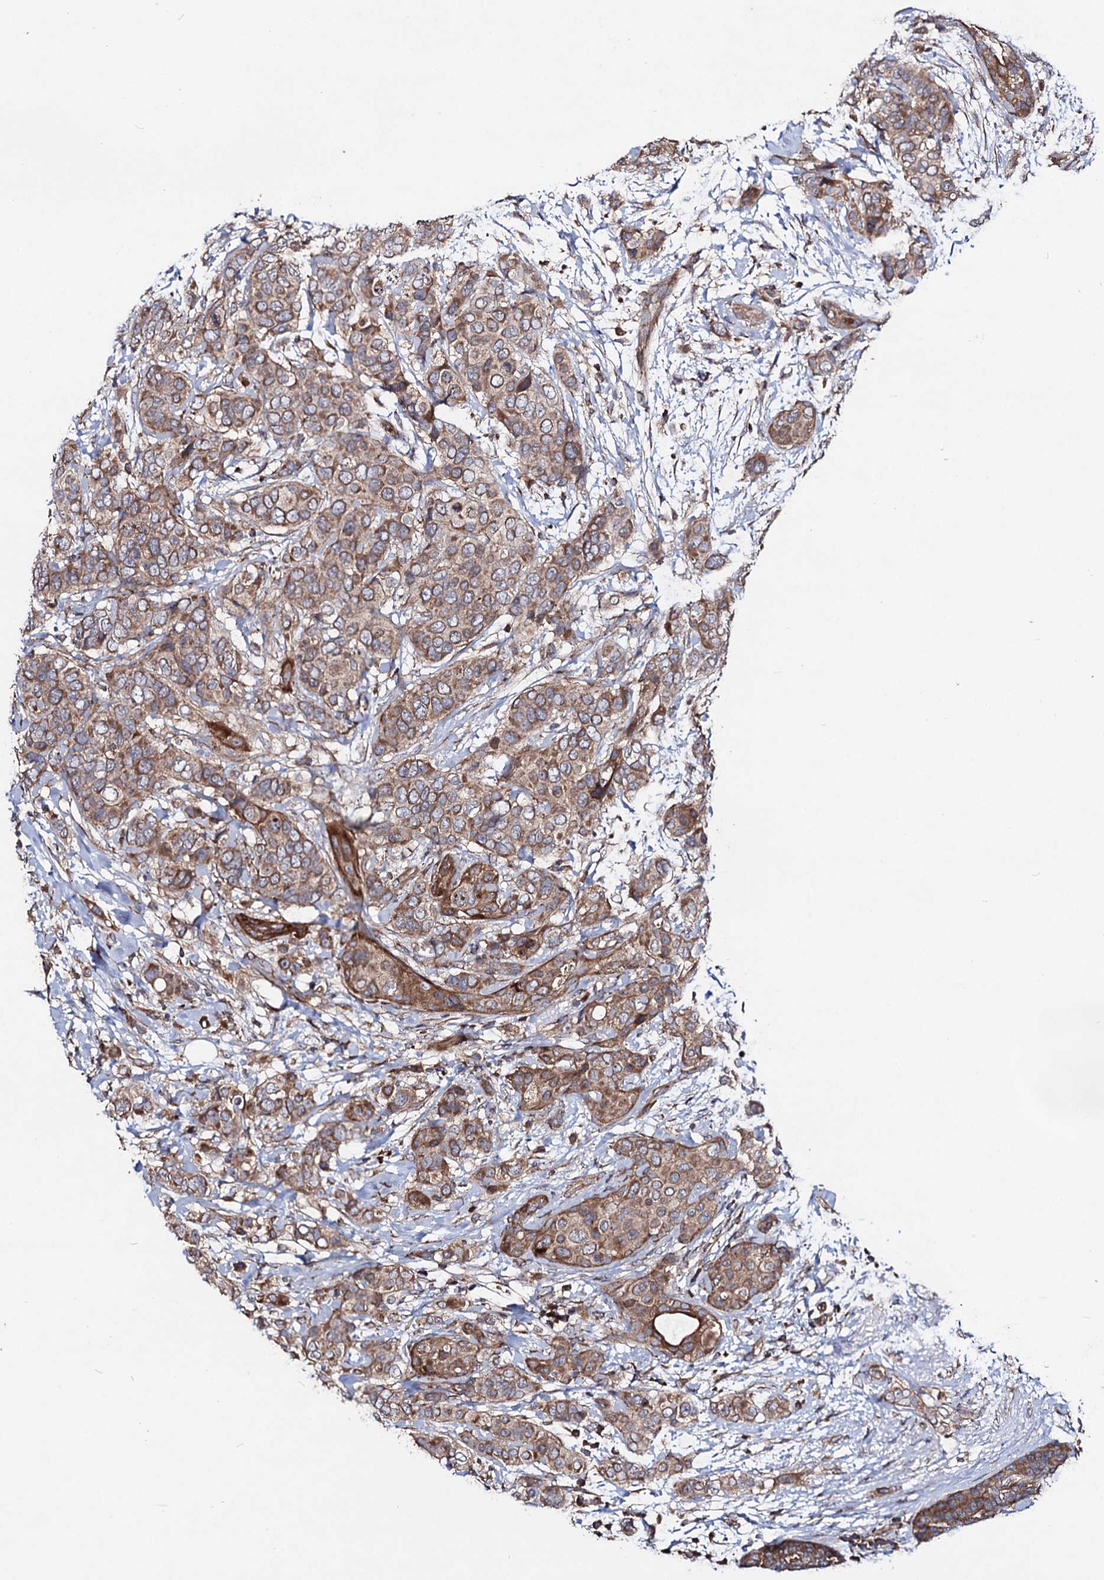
{"staining": {"intensity": "moderate", "quantity": ">75%", "location": "cytoplasmic/membranous"}, "tissue": "breast cancer", "cell_type": "Tumor cells", "image_type": "cancer", "snomed": [{"axis": "morphology", "description": "Lobular carcinoma"}, {"axis": "topography", "description": "Breast"}], "caption": "Breast lobular carcinoma tissue displays moderate cytoplasmic/membranous positivity in about >75% of tumor cells, visualized by immunohistochemistry. The staining is performed using DAB brown chromogen to label protein expression. The nuclei are counter-stained blue using hematoxylin.", "gene": "DYDC1", "patient": {"sex": "female", "age": 51}}